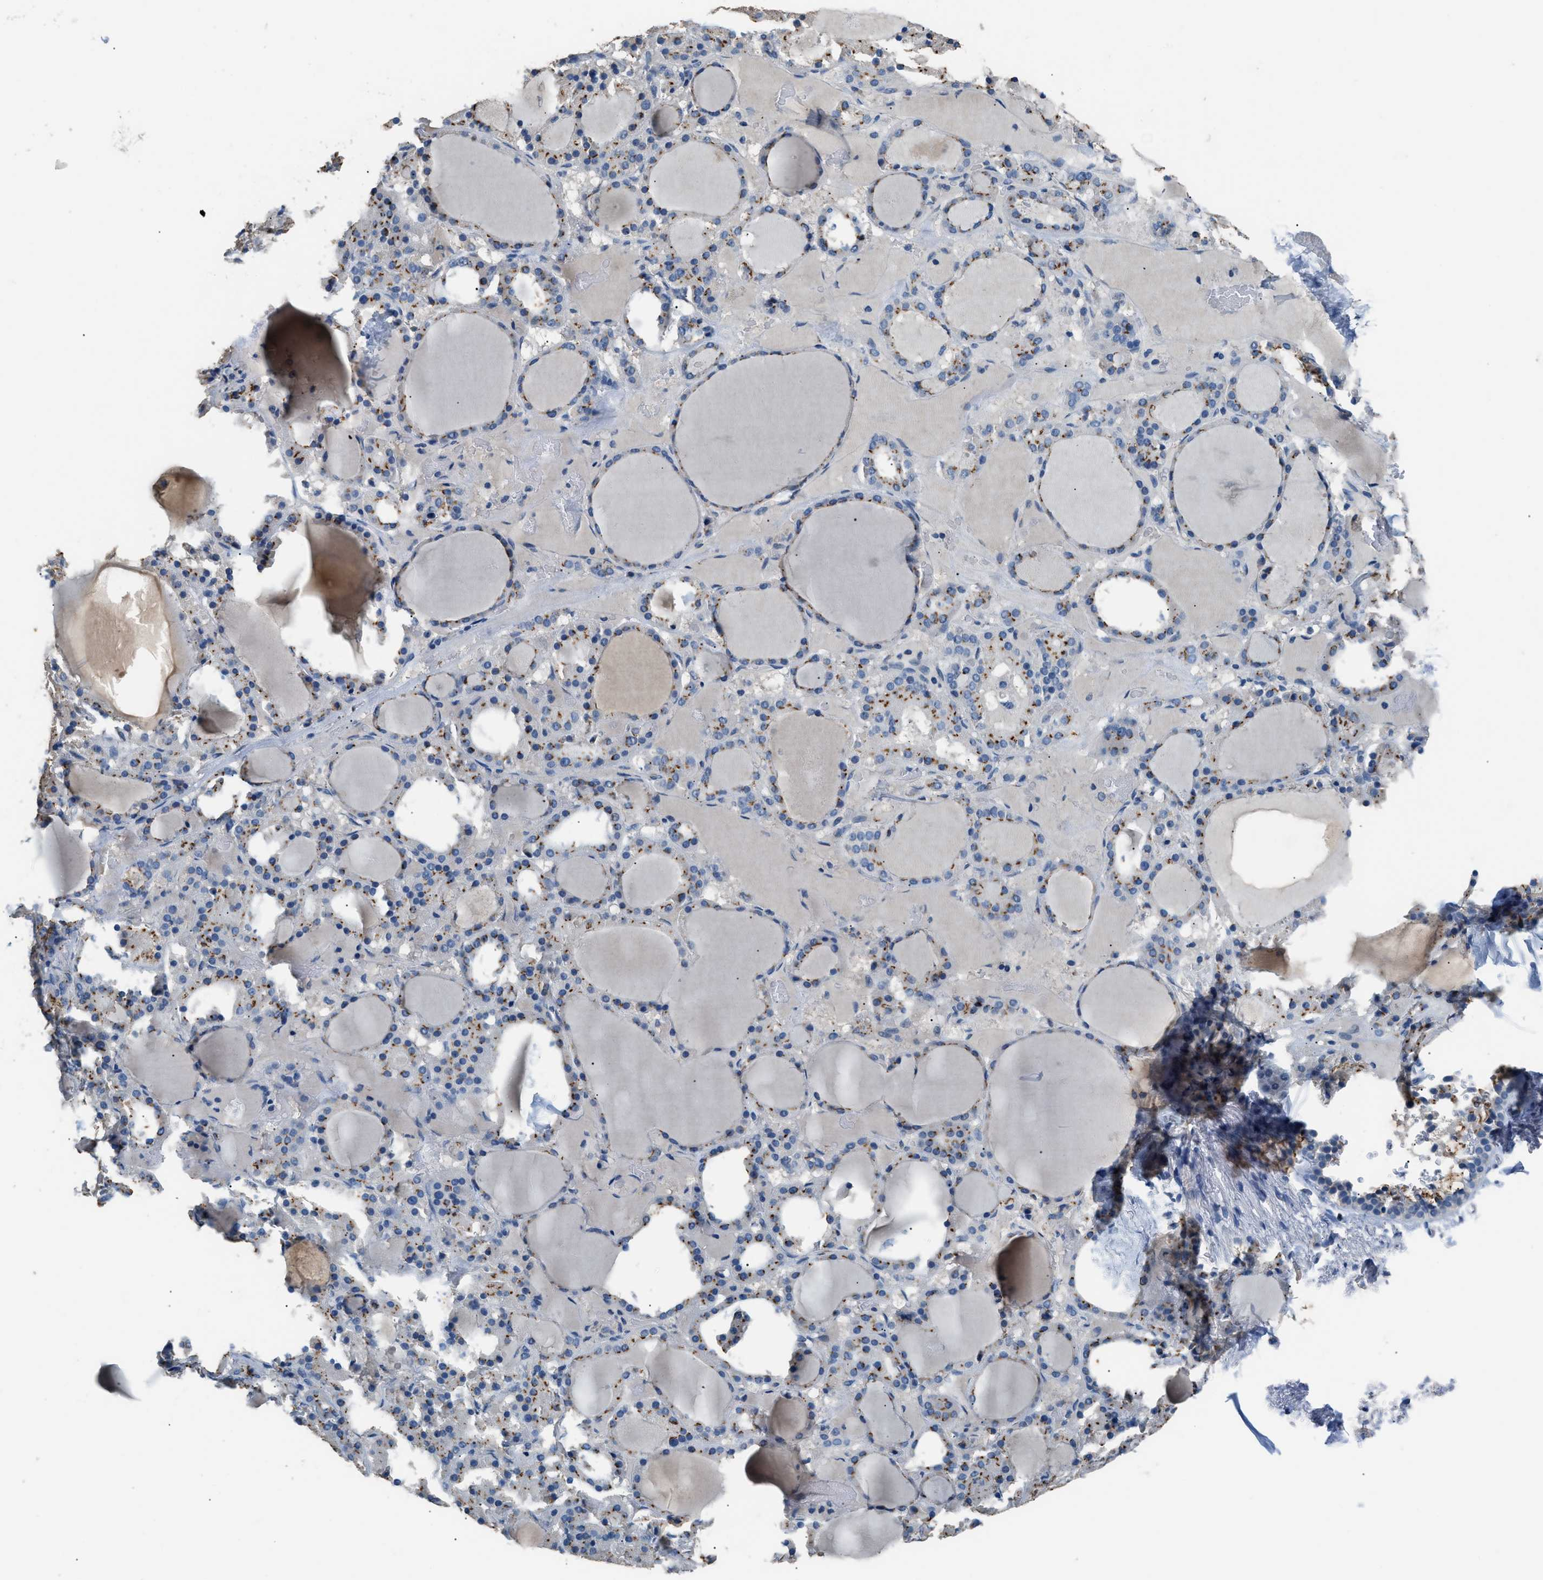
{"staining": {"intensity": "moderate", "quantity": ">75%", "location": "cytoplasmic/membranous"}, "tissue": "thyroid gland", "cell_type": "Glandular cells", "image_type": "normal", "snomed": [{"axis": "morphology", "description": "Normal tissue, NOS"}, {"axis": "morphology", "description": "Carcinoma, NOS"}, {"axis": "topography", "description": "Thyroid gland"}], "caption": "DAB (3,3'-diaminobenzidine) immunohistochemical staining of normal thyroid gland demonstrates moderate cytoplasmic/membranous protein staining in about >75% of glandular cells. The protein is stained brown, and the nuclei are stained in blue (DAB (3,3'-diaminobenzidine) IHC with brightfield microscopy, high magnification).", "gene": "GOLM1", "patient": {"sex": "female", "age": 86}}